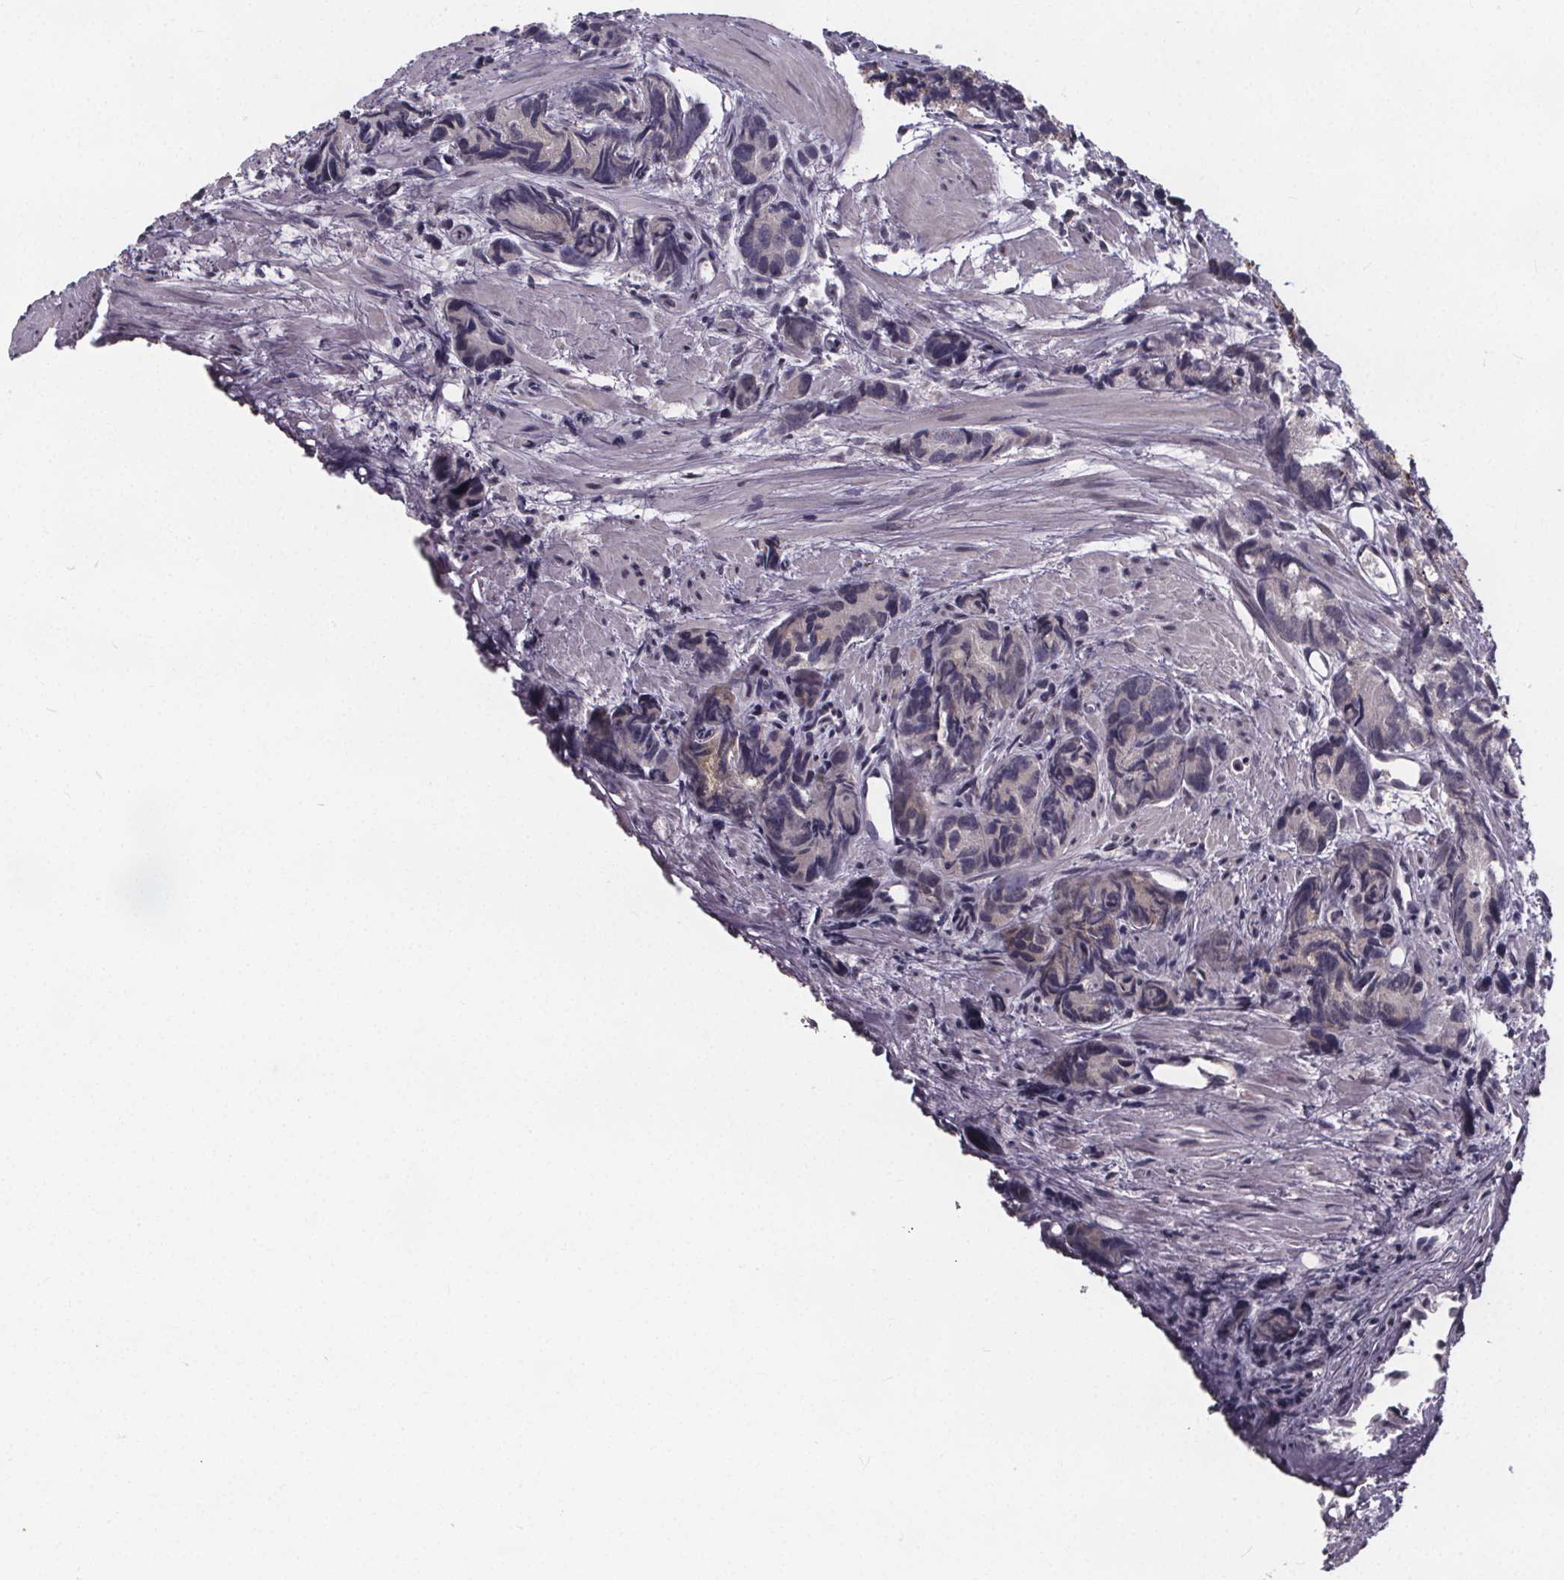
{"staining": {"intensity": "weak", "quantity": "<25%", "location": "cytoplasmic/membranous"}, "tissue": "prostate cancer", "cell_type": "Tumor cells", "image_type": "cancer", "snomed": [{"axis": "morphology", "description": "Adenocarcinoma, High grade"}, {"axis": "topography", "description": "Prostate"}], "caption": "Tumor cells show no significant staining in prostate cancer (high-grade adenocarcinoma).", "gene": "FAM181B", "patient": {"sex": "male", "age": 77}}